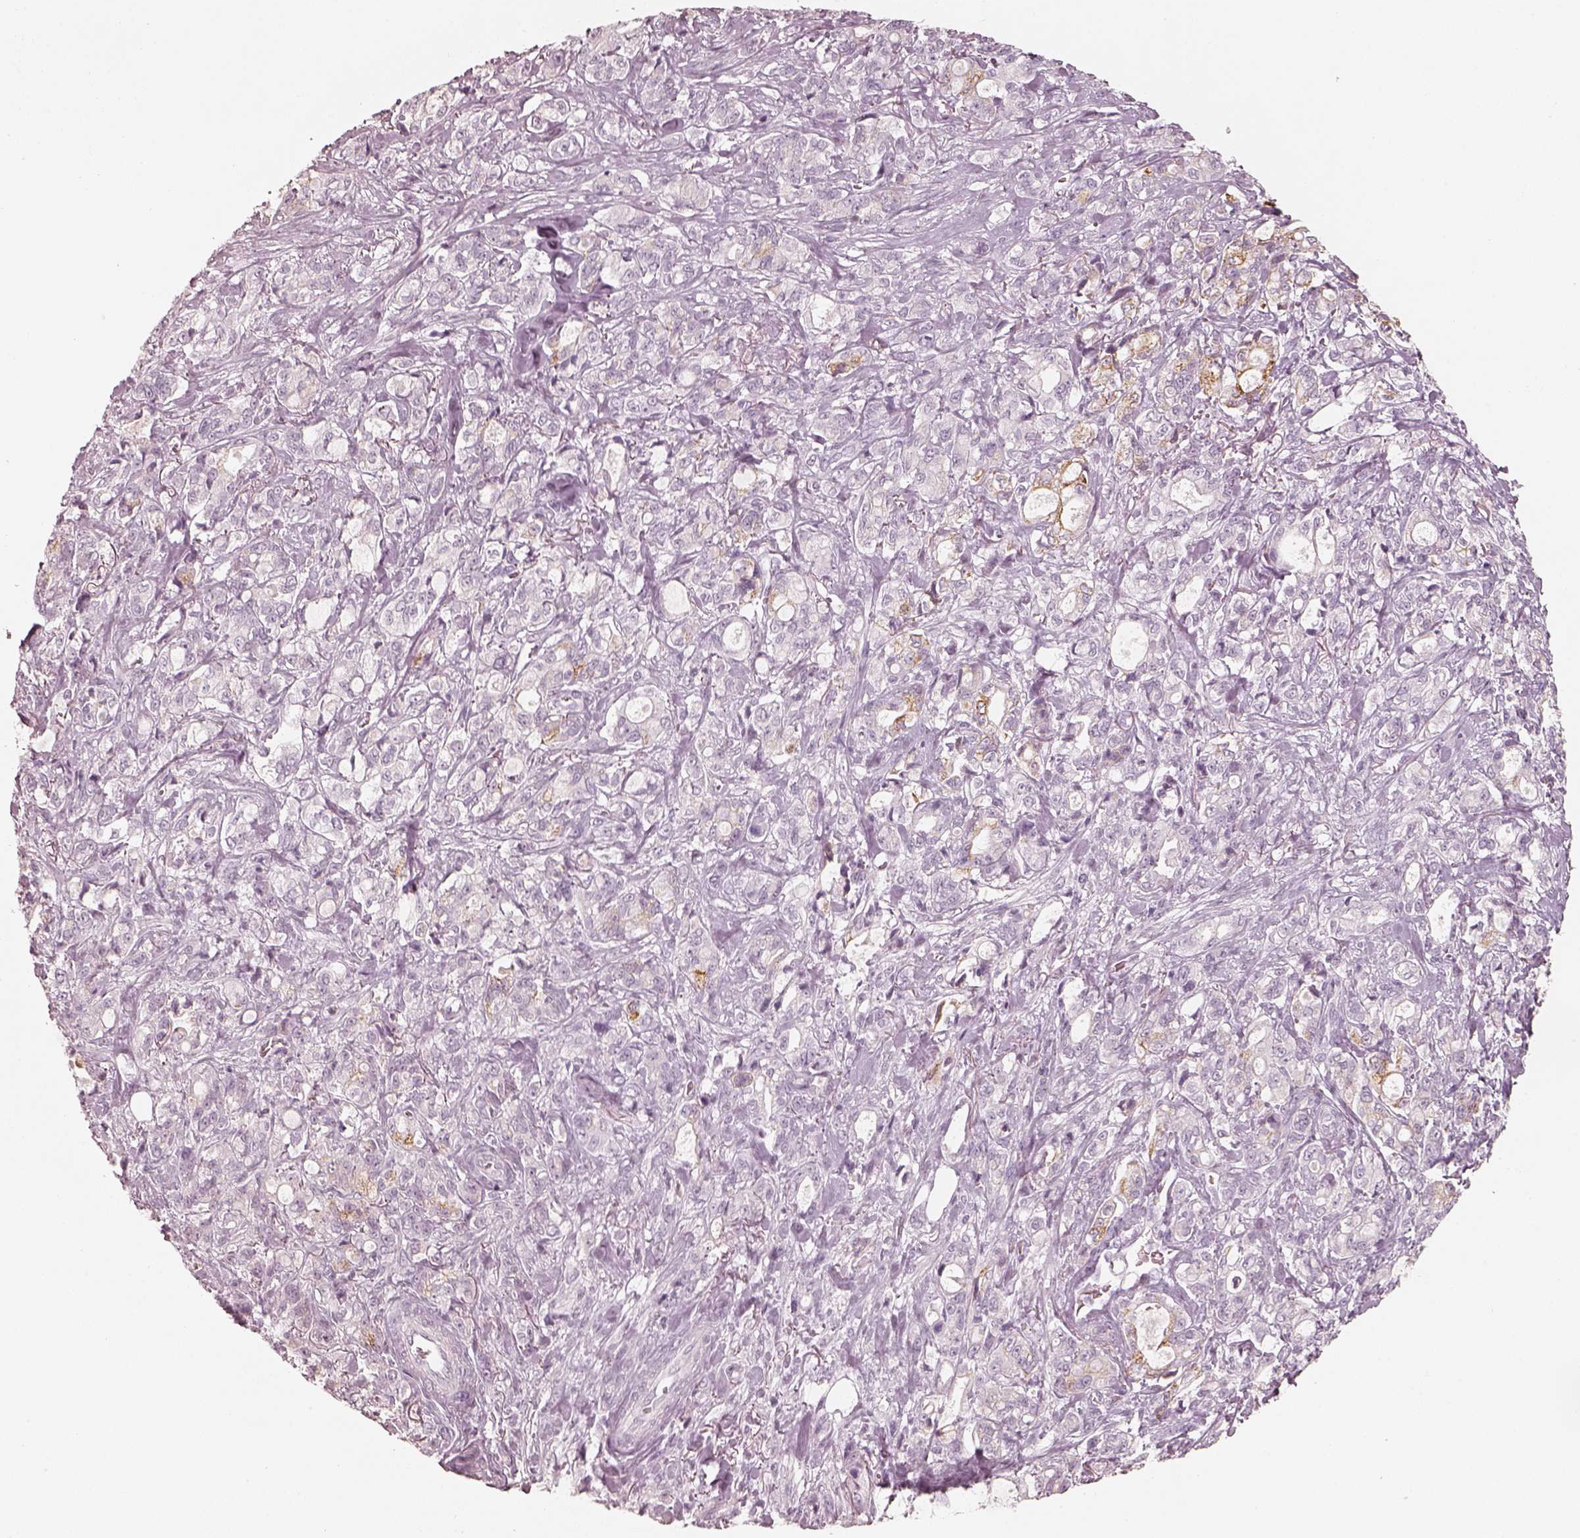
{"staining": {"intensity": "negative", "quantity": "none", "location": "none"}, "tissue": "stomach cancer", "cell_type": "Tumor cells", "image_type": "cancer", "snomed": [{"axis": "morphology", "description": "Adenocarcinoma, NOS"}, {"axis": "topography", "description": "Stomach"}], "caption": "A photomicrograph of human stomach cancer (adenocarcinoma) is negative for staining in tumor cells.", "gene": "KRT82", "patient": {"sex": "male", "age": 63}}